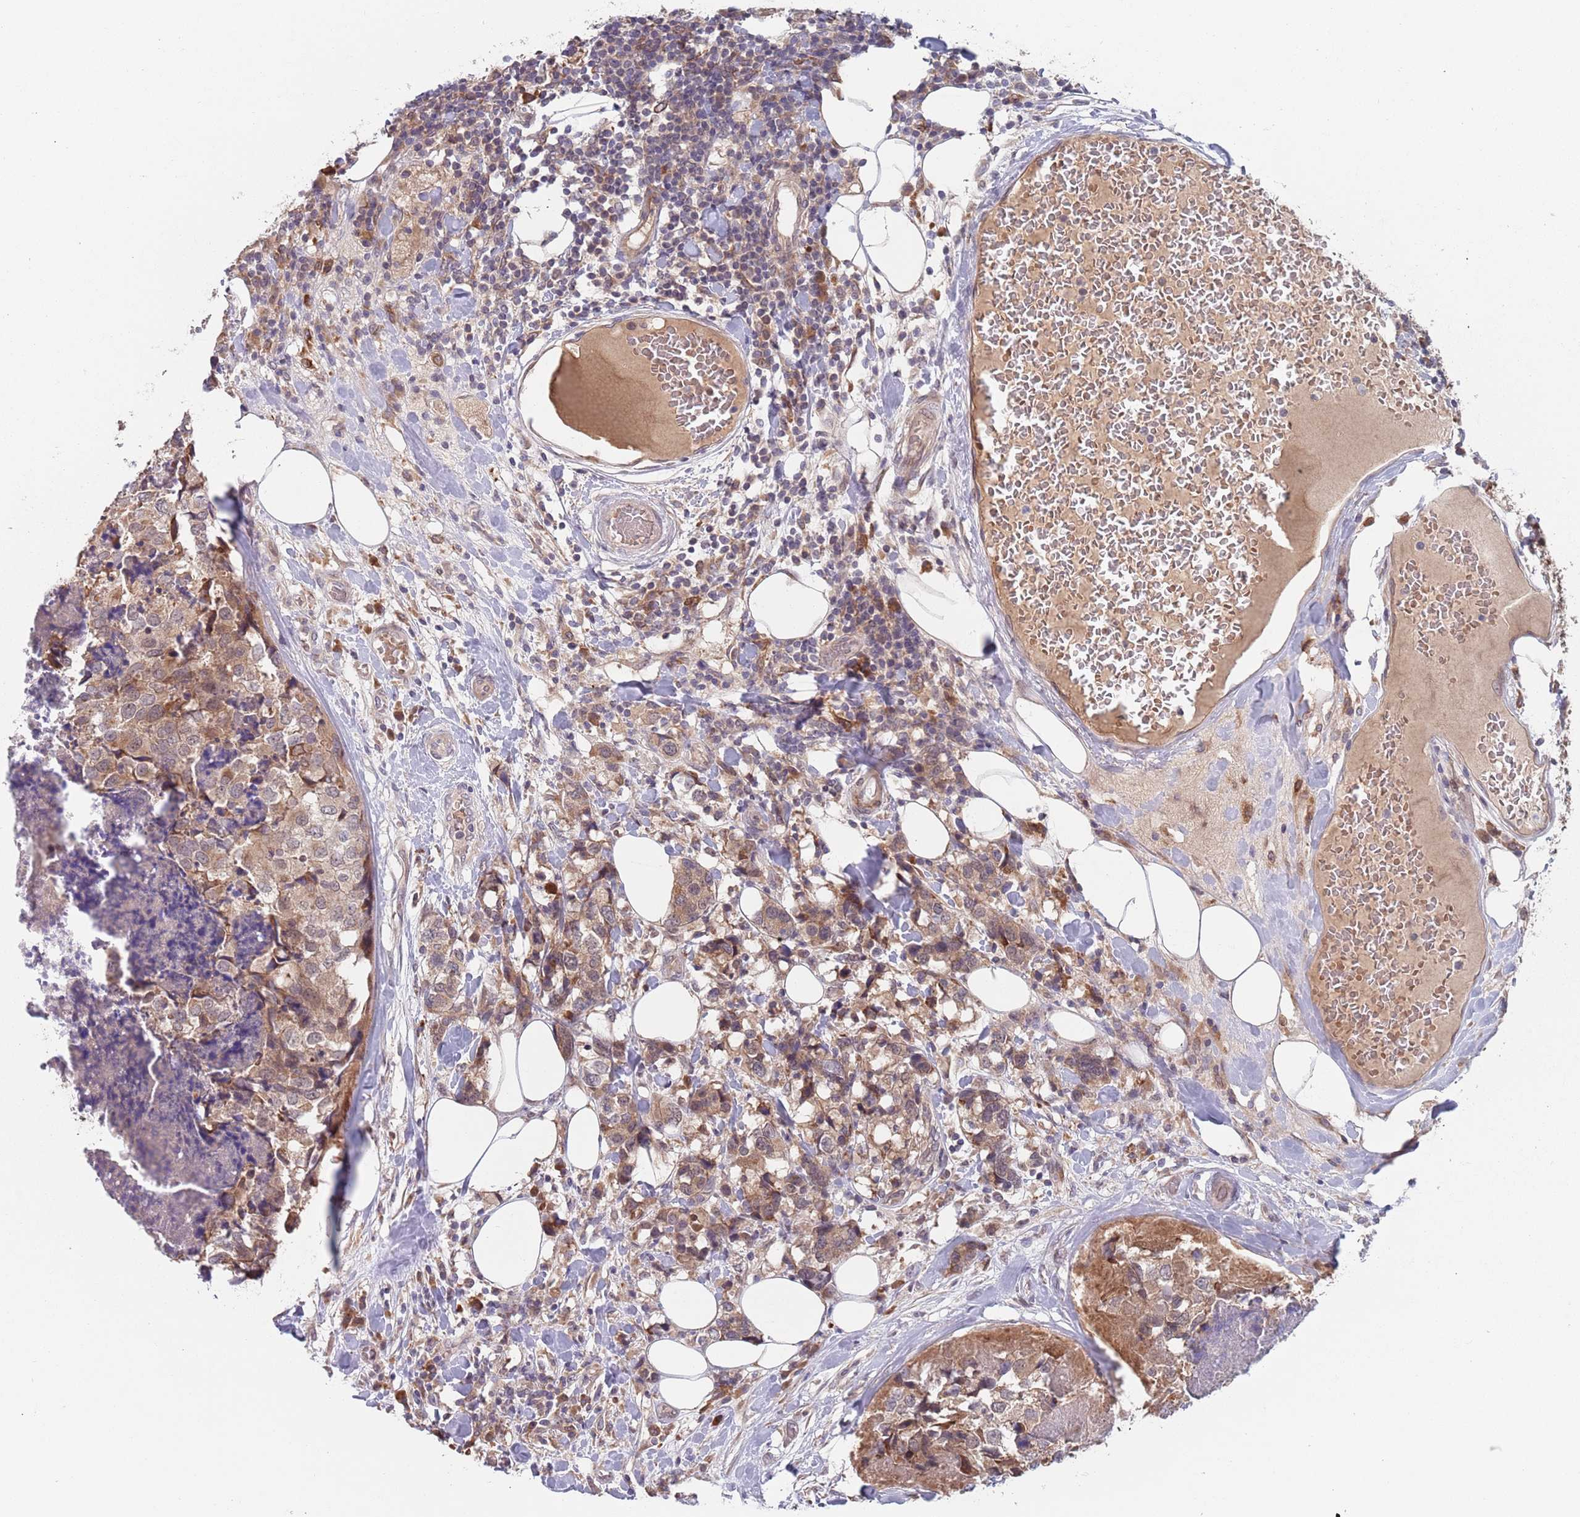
{"staining": {"intensity": "moderate", "quantity": ">75%", "location": "cytoplasmic/membranous"}, "tissue": "breast cancer", "cell_type": "Tumor cells", "image_type": "cancer", "snomed": [{"axis": "morphology", "description": "Lobular carcinoma"}, {"axis": "topography", "description": "Breast"}], "caption": "A brown stain shows moderate cytoplasmic/membranous expression of a protein in breast cancer (lobular carcinoma) tumor cells.", "gene": "ZNF140", "patient": {"sex": "female", "age": 59}}